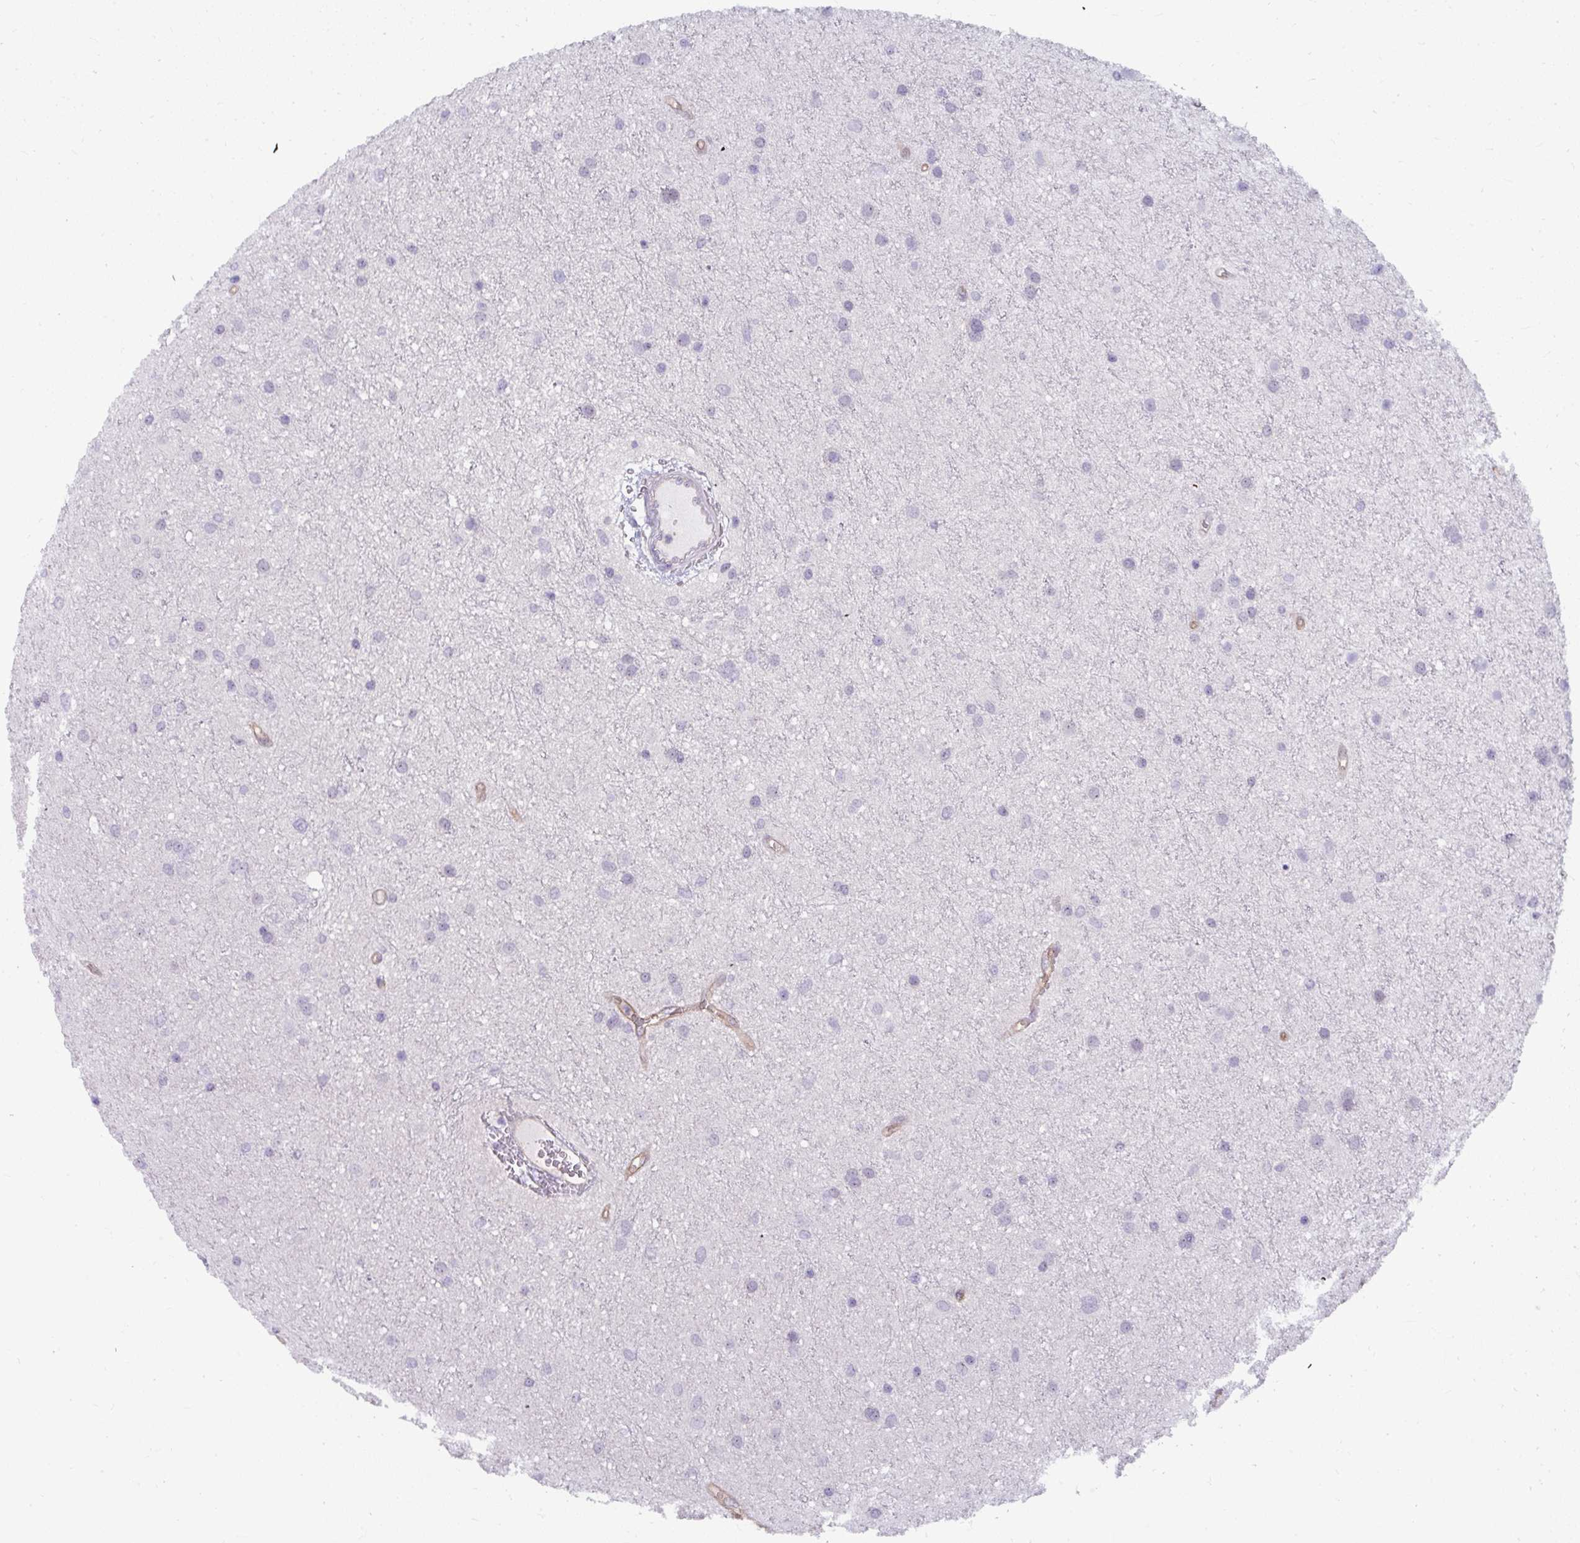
{"staining": {"intensity": "negative", "quantity": "none", "location": "none"}, "tissue": "glioma", "cell_type": "Tumor cells", "image_type": "cancer", "snomed": [{"axis": "morphology", "description": "Glioma, malignant, Low grade"}, {"axis": "topography", "description": "Cerebellum"}], "caption": "Immunohistochemistry (IHC) image of neoplastic tissue: human glioma stained with DAB (3,3'-diaminobenzidine) exhibits no significant protein expression in tumor cells. (Brightfield microscopy of DAB (3,3'-diaminobenzidine) immunohistochemistry (IHC) at high magnification).", "gene": "MUS81", "patient": {"sex": "female", "age": 5}}